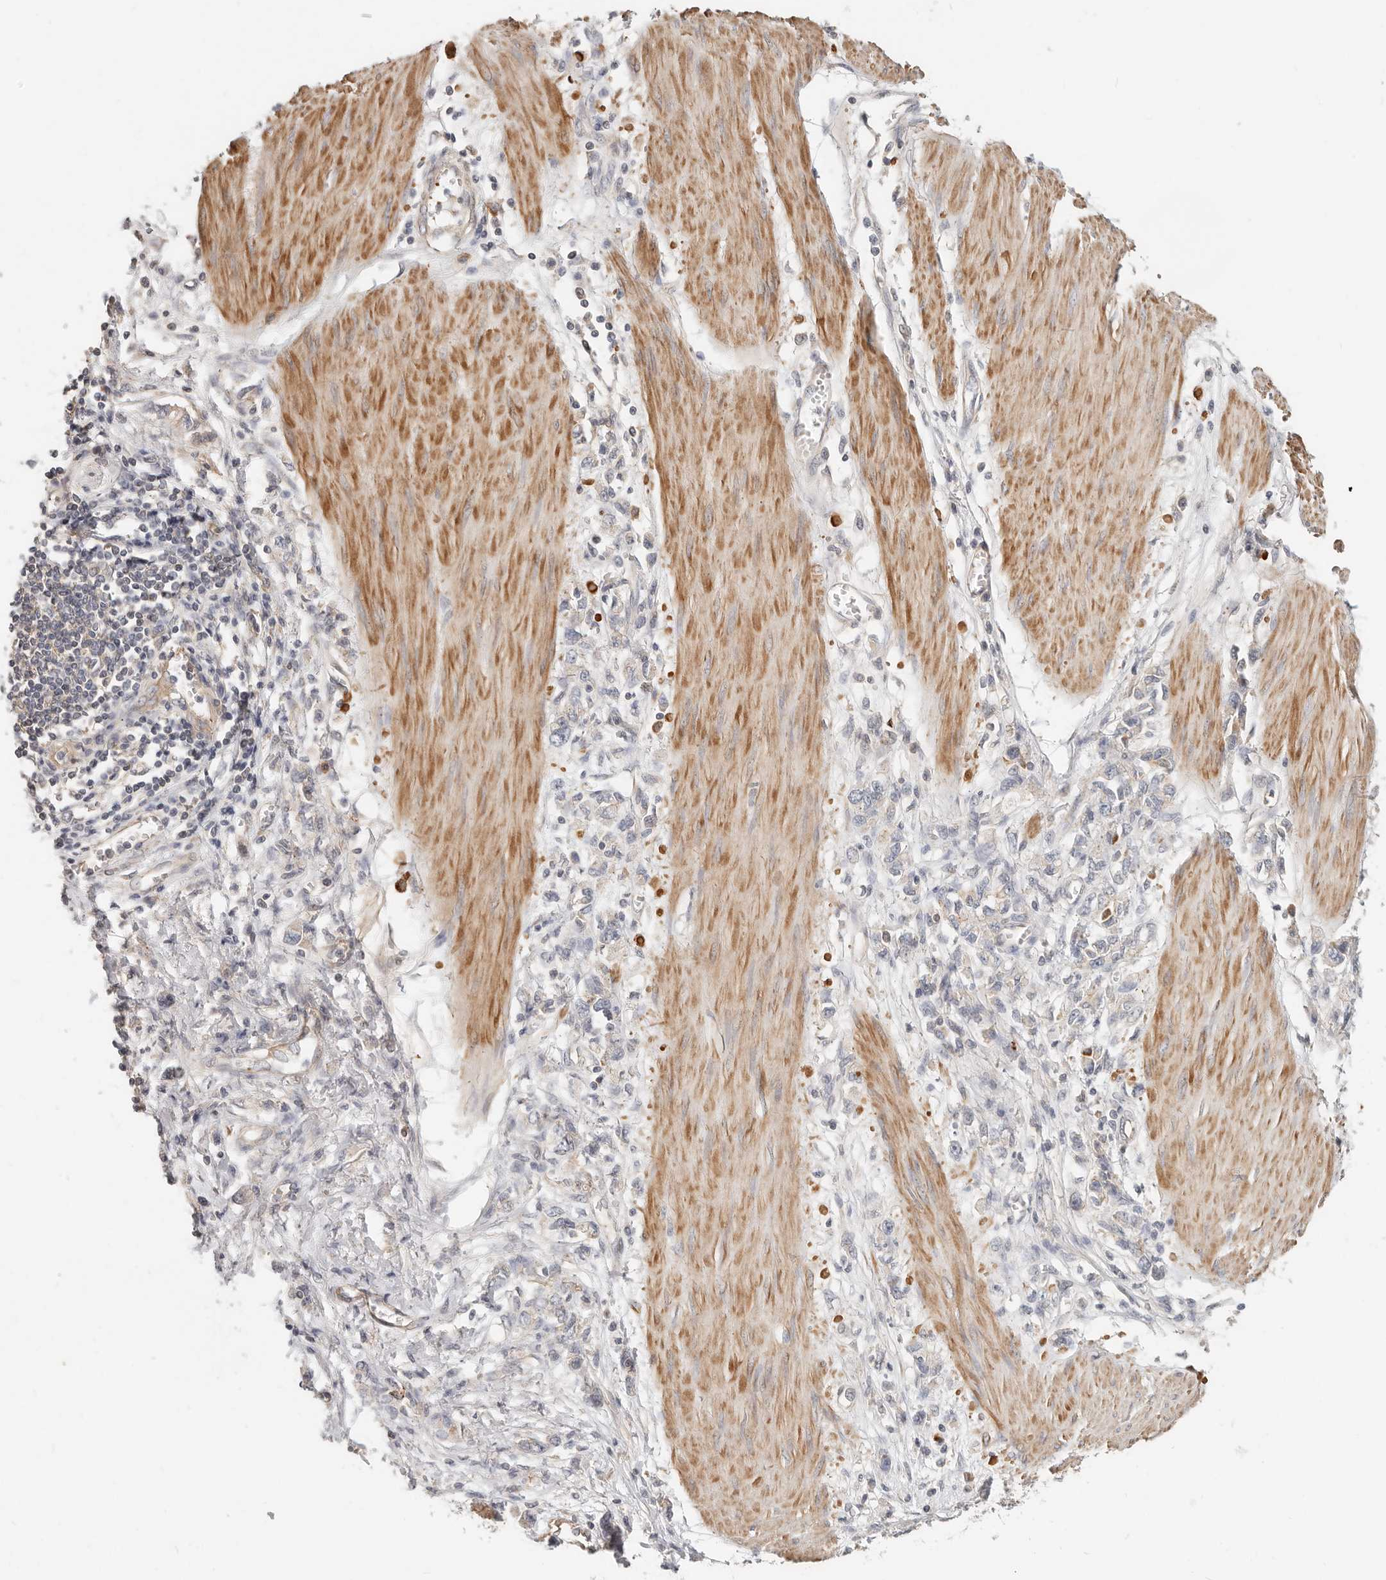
{"staining": {"intensity": "negative", "quantity": "none", "location": "none"}, "tissue": "stomach cancer", "cell_type": "Tumor cells", "image_type": "cancer", "snomed": [{"axis": "morphology", "description": "Adenocarcinoma, NOS"}, {"axis": "topography", "description": "Stomach"}], "caption": "Immunohistochemistry (IHC) micrograph of human adenocarcinoma (stomach) stained for a protein (brown), which exhibits no staining in tumor cells.", "gene": "ZRANB1", "patient": {"sex": "female", "age": 76}}